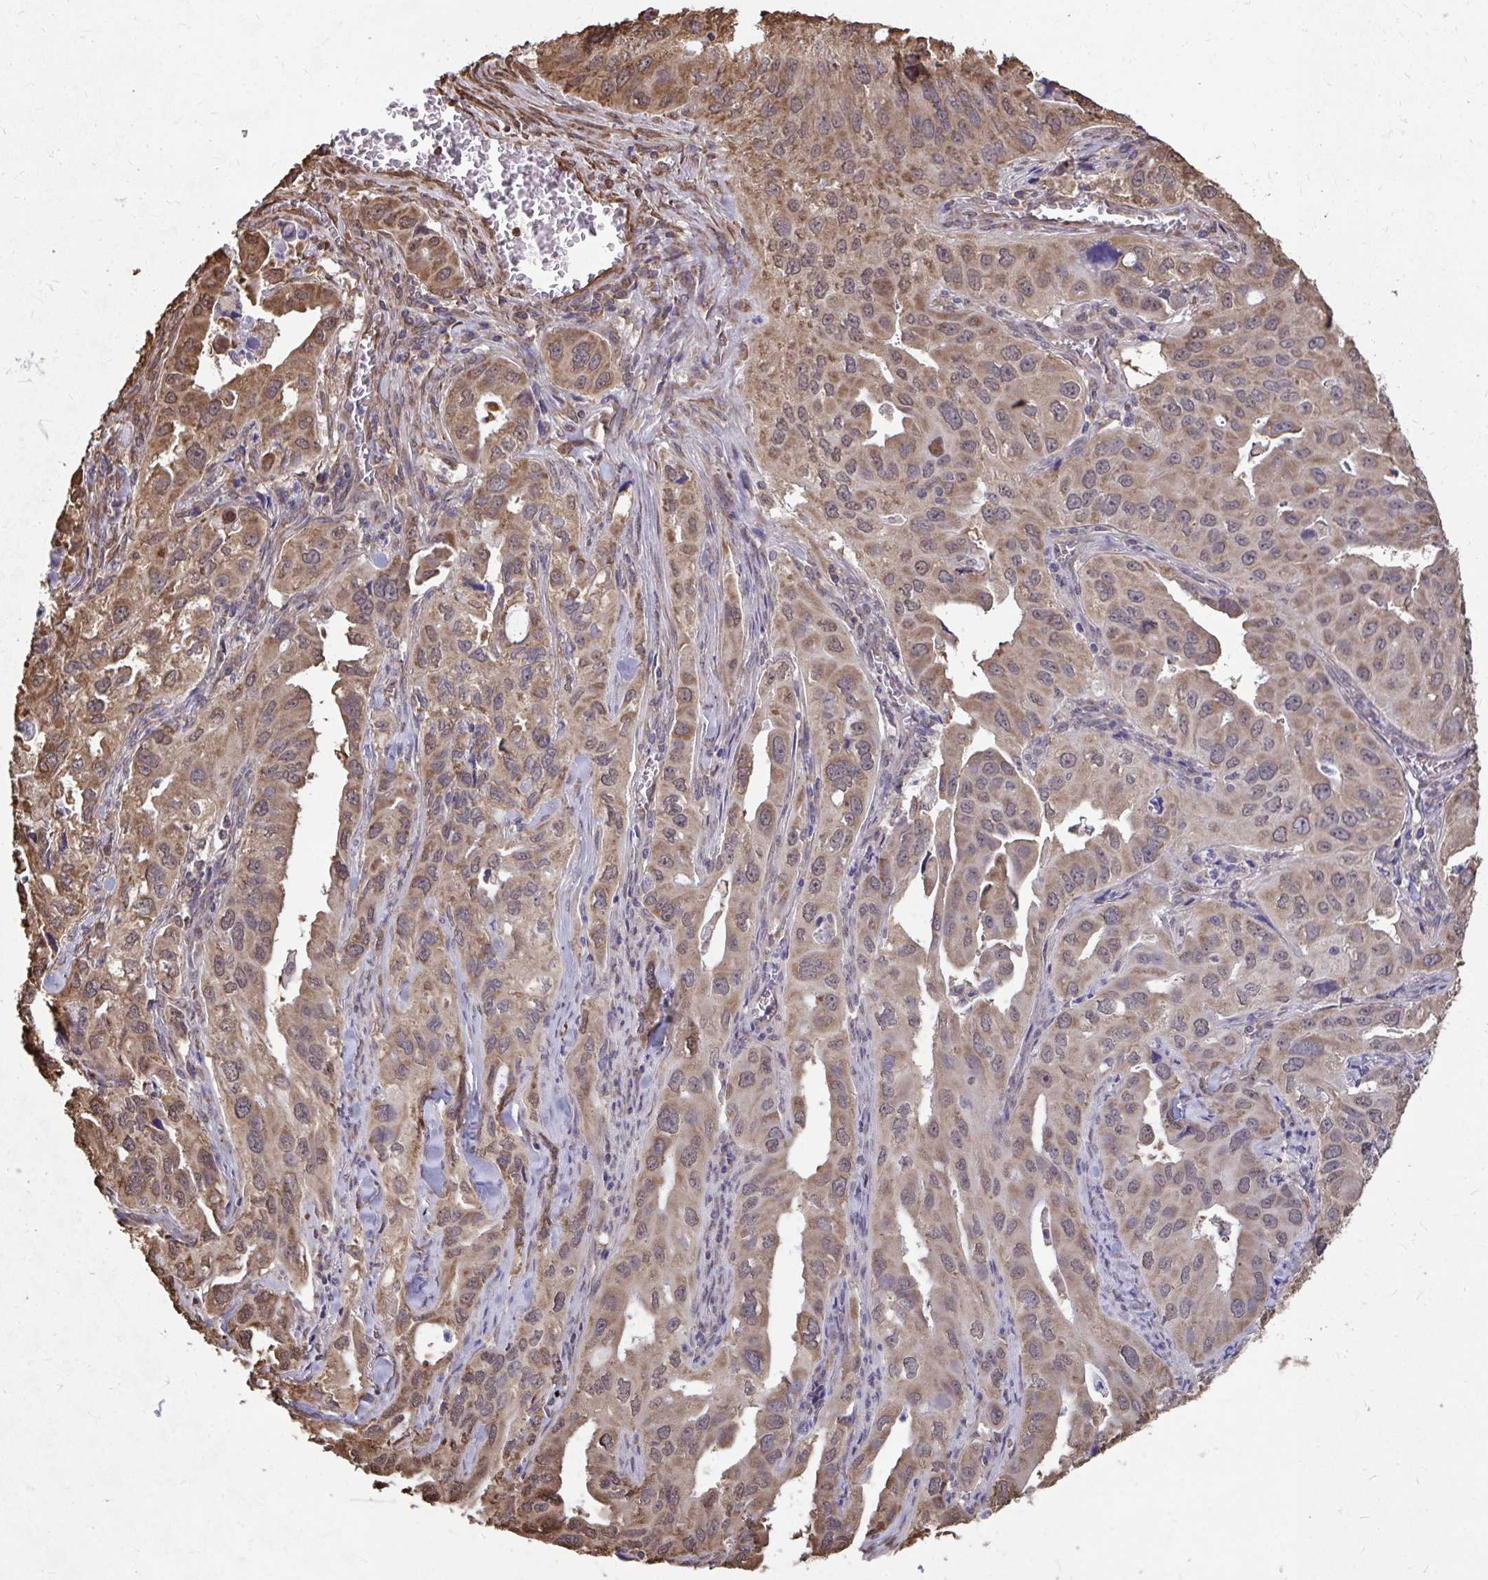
{"staining": {"intensity": "weak", "quantity": ">75%", "location": "cytoplasmic/membranous,nuclear"}, "tissue": "lung cancer", "cell_type": "Tumor cells", "image_type": "cancer", "snomed": [{"axis": "morphology", "description": "Adenocarcinoma, NOS"}, {"axis": "topography", "description": "Lung"}], "caption": "Weak cytoplasmic/membranous and nuclear positivity is appreciated in approximately >75% of tumor cells in lung cancer.", "gene": "SYNCRIP", "patient": {"sex": "male", "age": 48}}